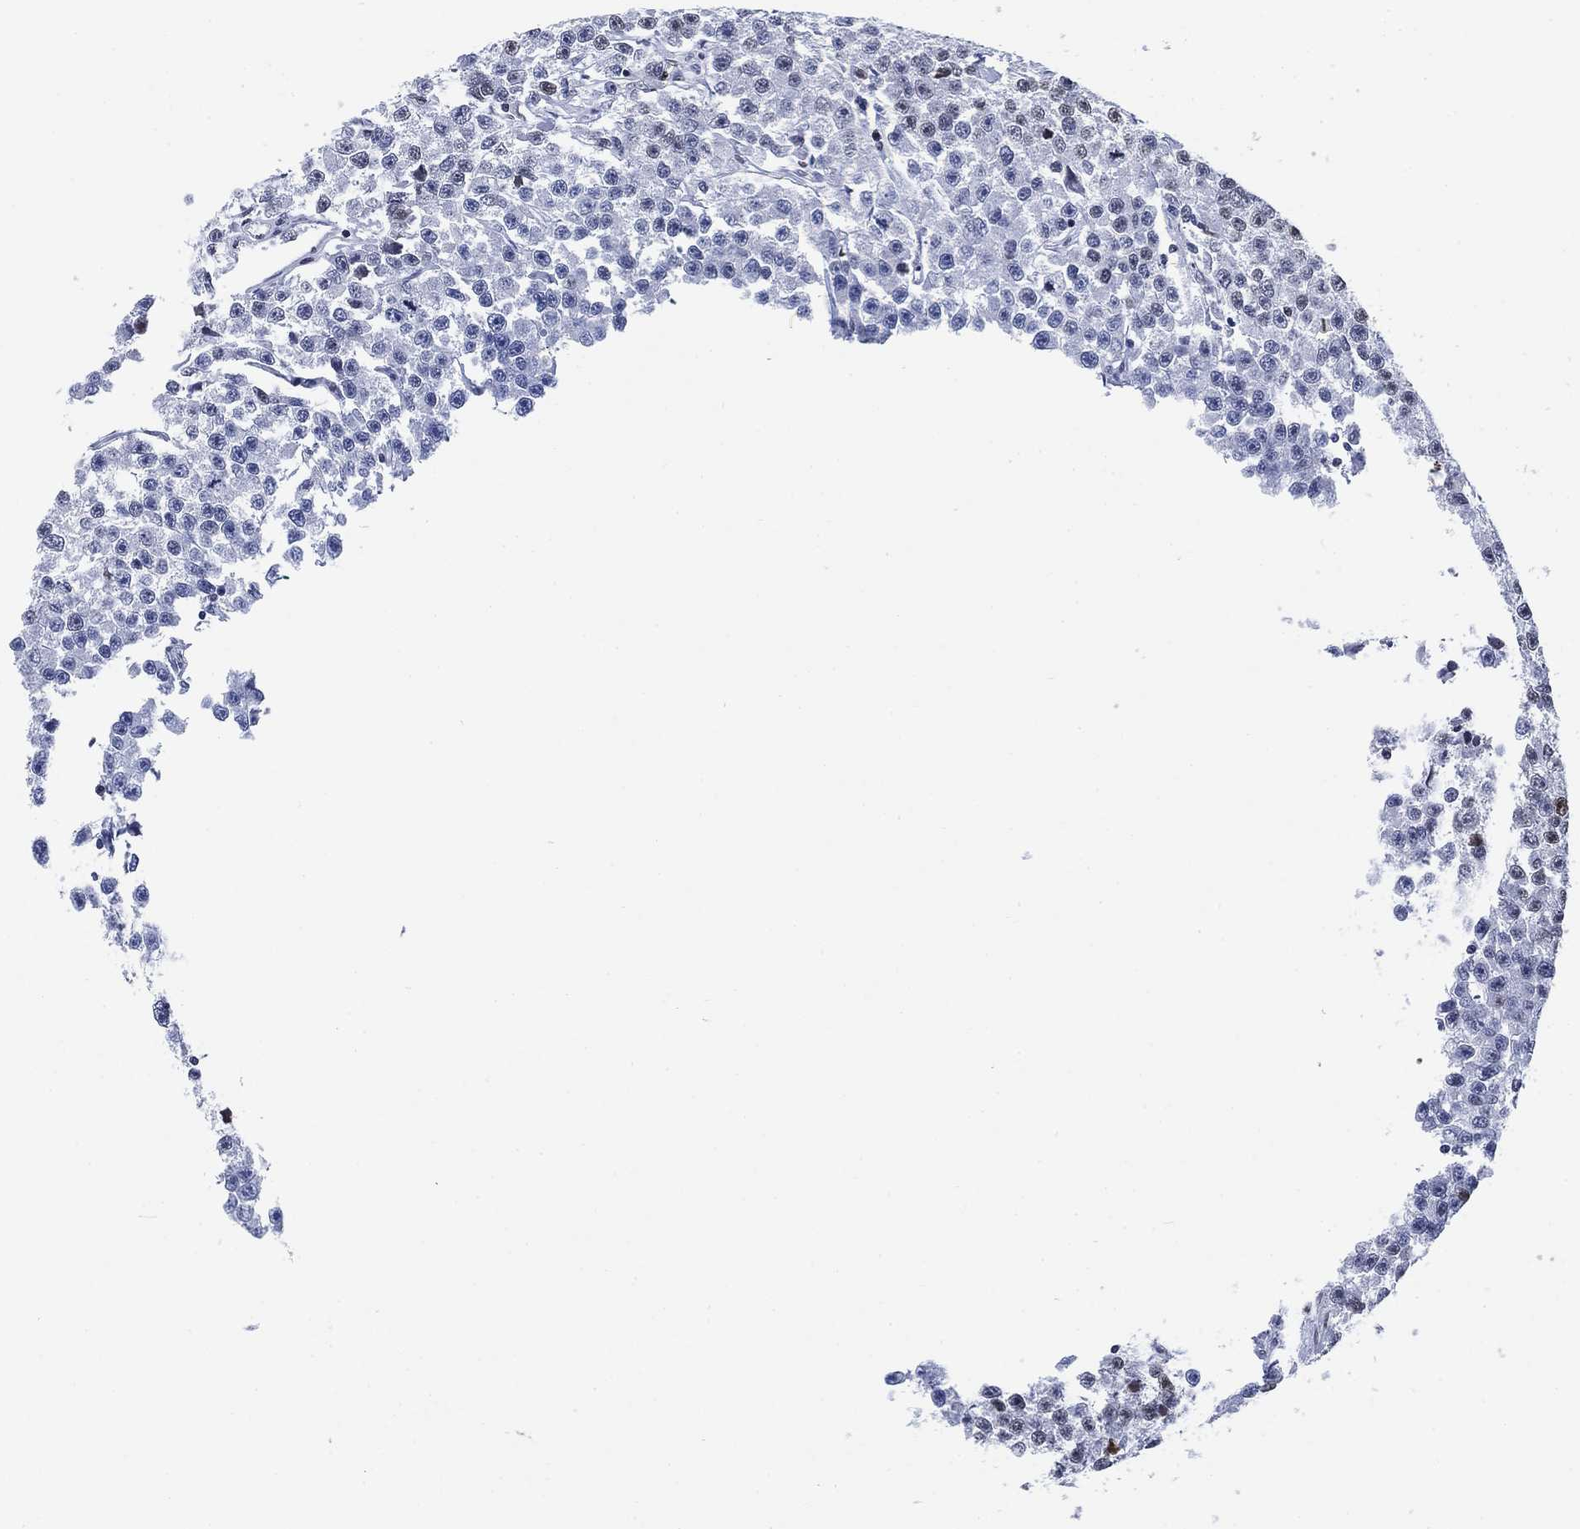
{"staining": {"intensity": "moderate", "quantity": "<25%", "location": "nuclear"}, "tissue": "testis cancer", "cell_type": "Tumor cells", "image_type": "cancer", "snomed": [{"axis": "morphology", "description": "Seminoma, NOS"}, {"axis": "topography", "description": "Testis"}], "caption": "Approximately <25% of tumor cells in human testis cancer display moderate nuclear protein positivity as visualized by brown immunohistochemical staining.", "gene": "H1-10", "patient": {"sex": "male", "age": 59}}